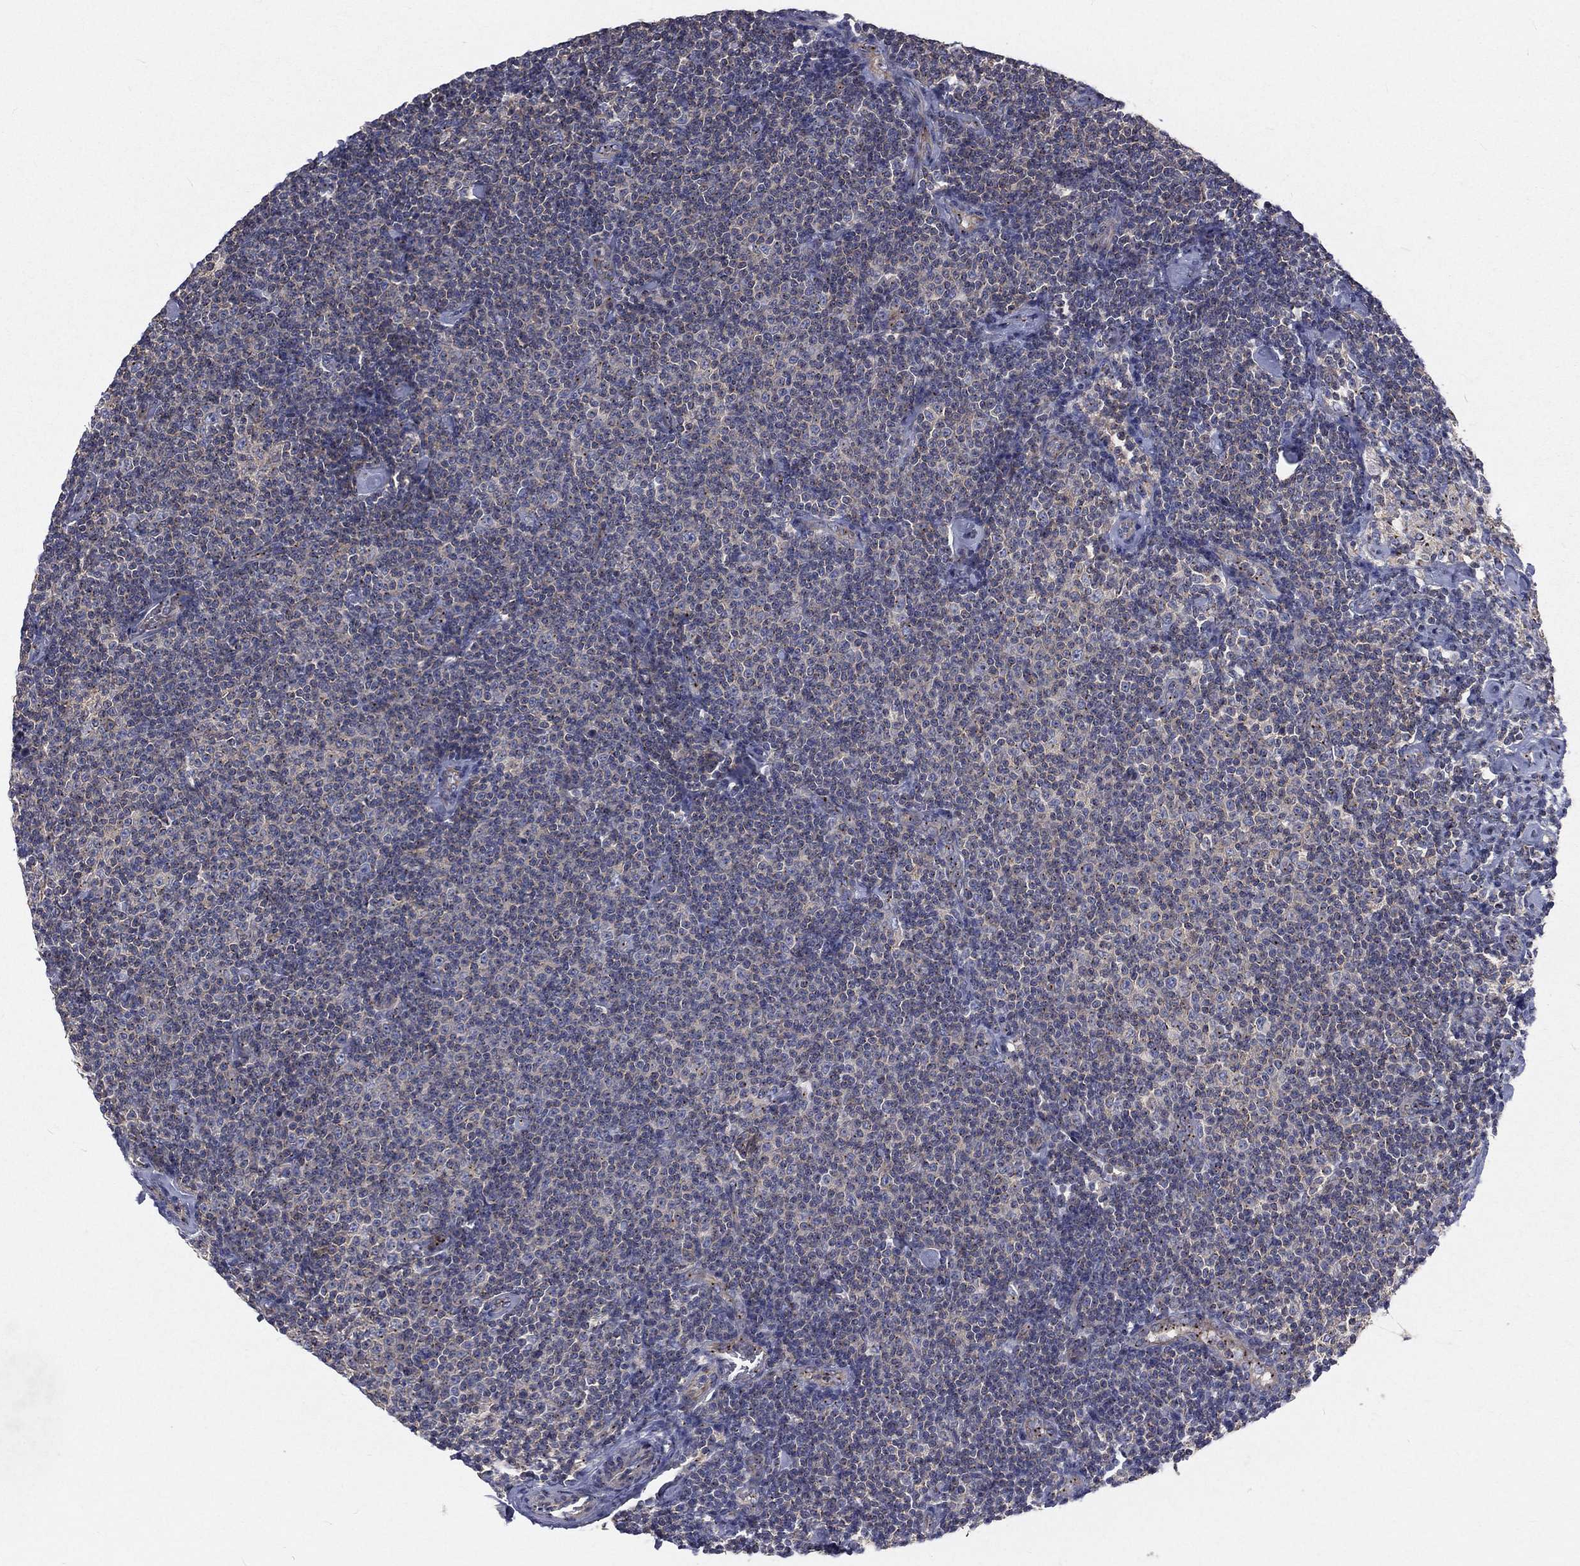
{"staining": {"intensity": "weak", "quantity": "<25%", "location": "cytoplasmic/membranous"}, "tissue": "lymphoma", "cell_type": "Tumor cells", "image_type": "cancer", "snomed": [{"axis": "morphology", "description": "Malignant lymphoma, non-Hodgkin's type, Low grade"}, {"axis": "topography", "description": "Lymph node"}], "caption": "High power microscopy histopathology image of an immunohistochemistry (IHC) micrograph of low-grade malignant lymphoma, non-Hodgkin's type, revealing no significant positivity in tumor cells.", "gene": "CROCC", "patient": {"sex": "male", "age": 81}}